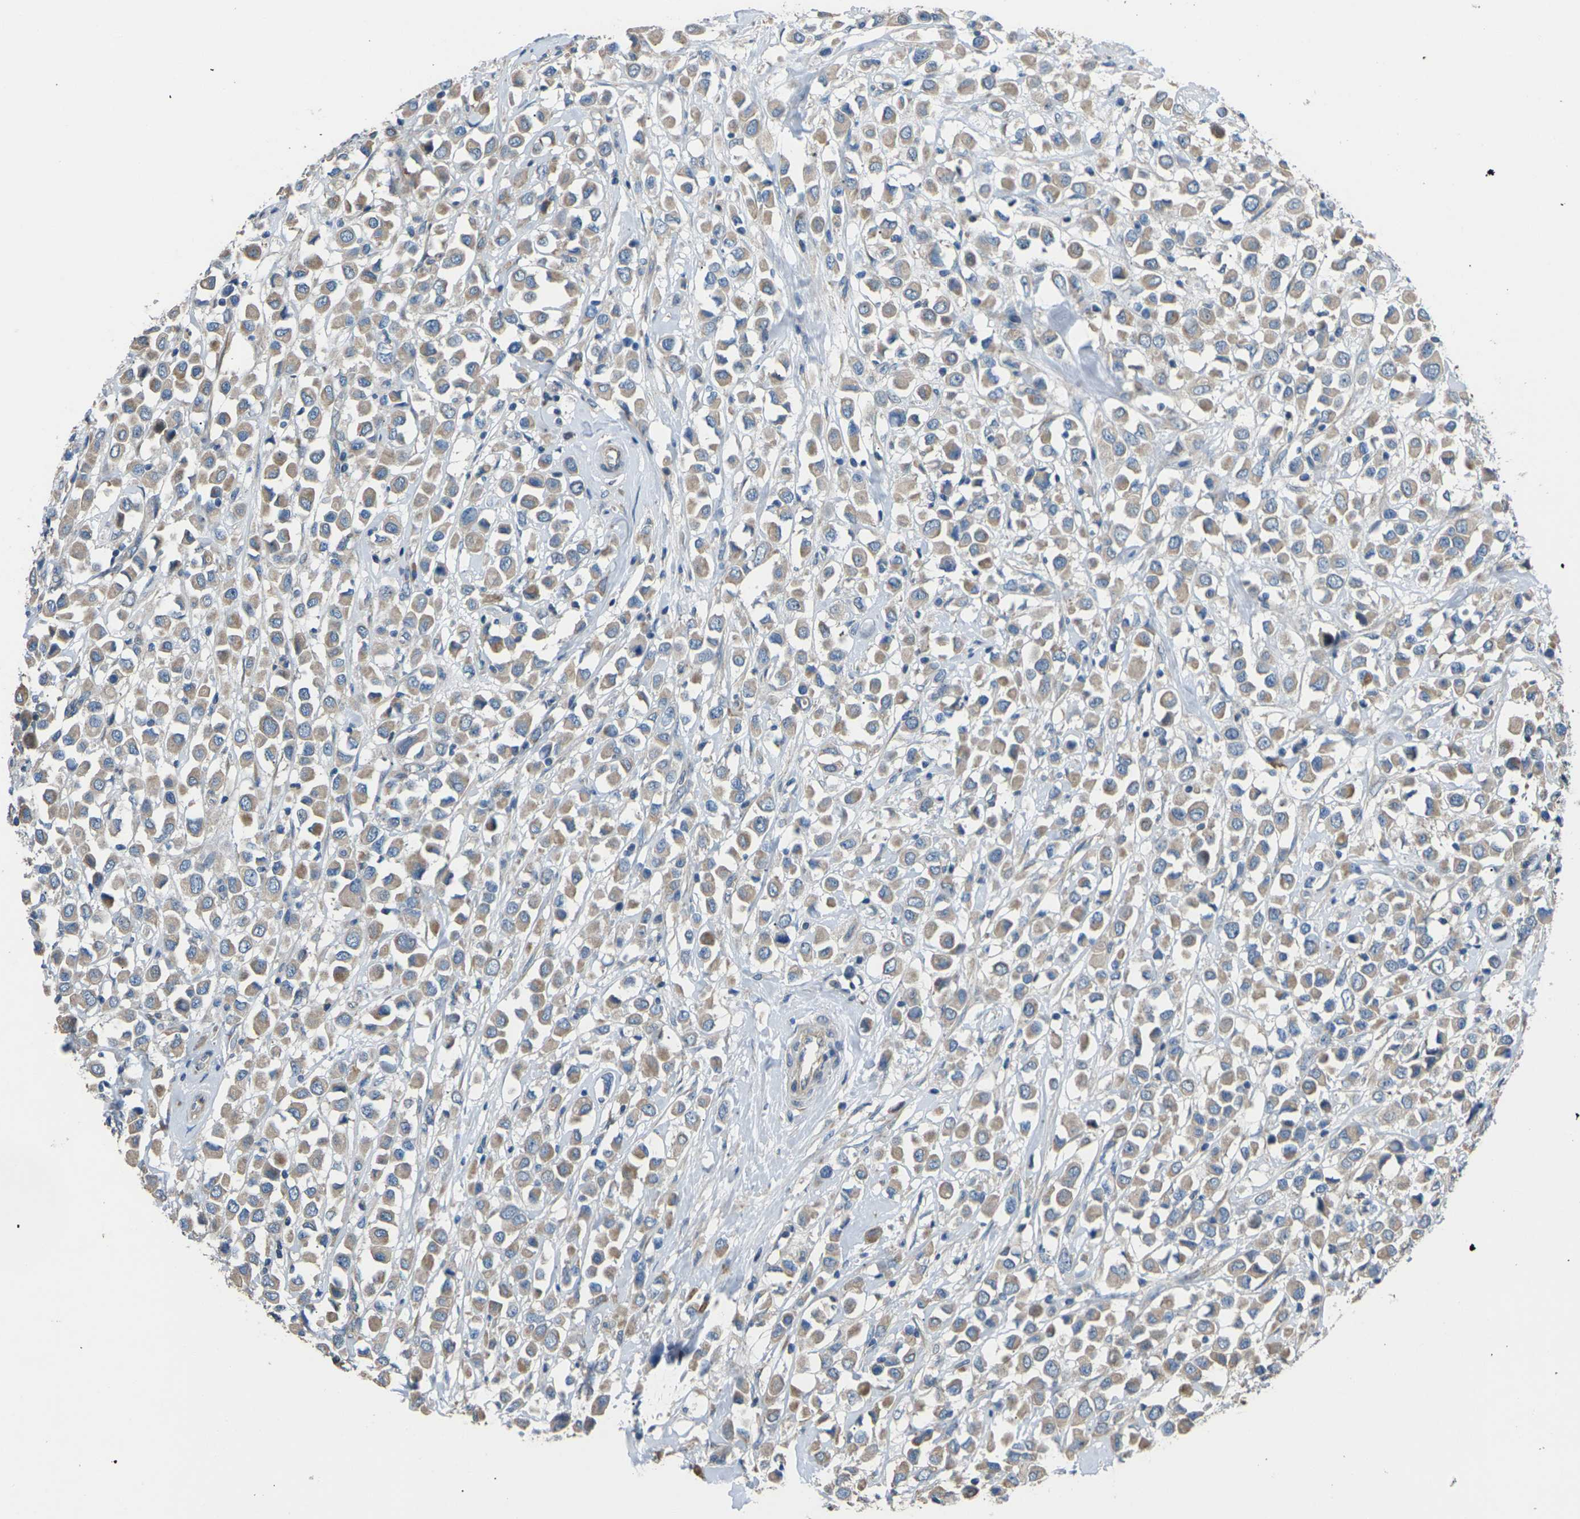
{"staining": {"intensity": "weak", "quantity": ">75%", "location": "cytoplasmic/membranous"}, "tissue": "breast cancer", "cell_type": "Tumor cells", "image_type": "cancer", "snomed": [{"axis": "morphology", "description": "Duct carcinoma"}, {"axis": "topography", "description": "Breast"}], "caption": "The photomicrograph displays a brown stain indicating the presence of a protein in the cytoplasmic/membranous of tumor cells in breast intraductal carcinoma. (Stains: DAB (3,3'-diaminobenzidine) in brown, nuclei in blue, Microscopy: brightfield microscopy at high magnification).", "gene": "KLHDC8B", "patient": {"sex": "female", "age": 61}}